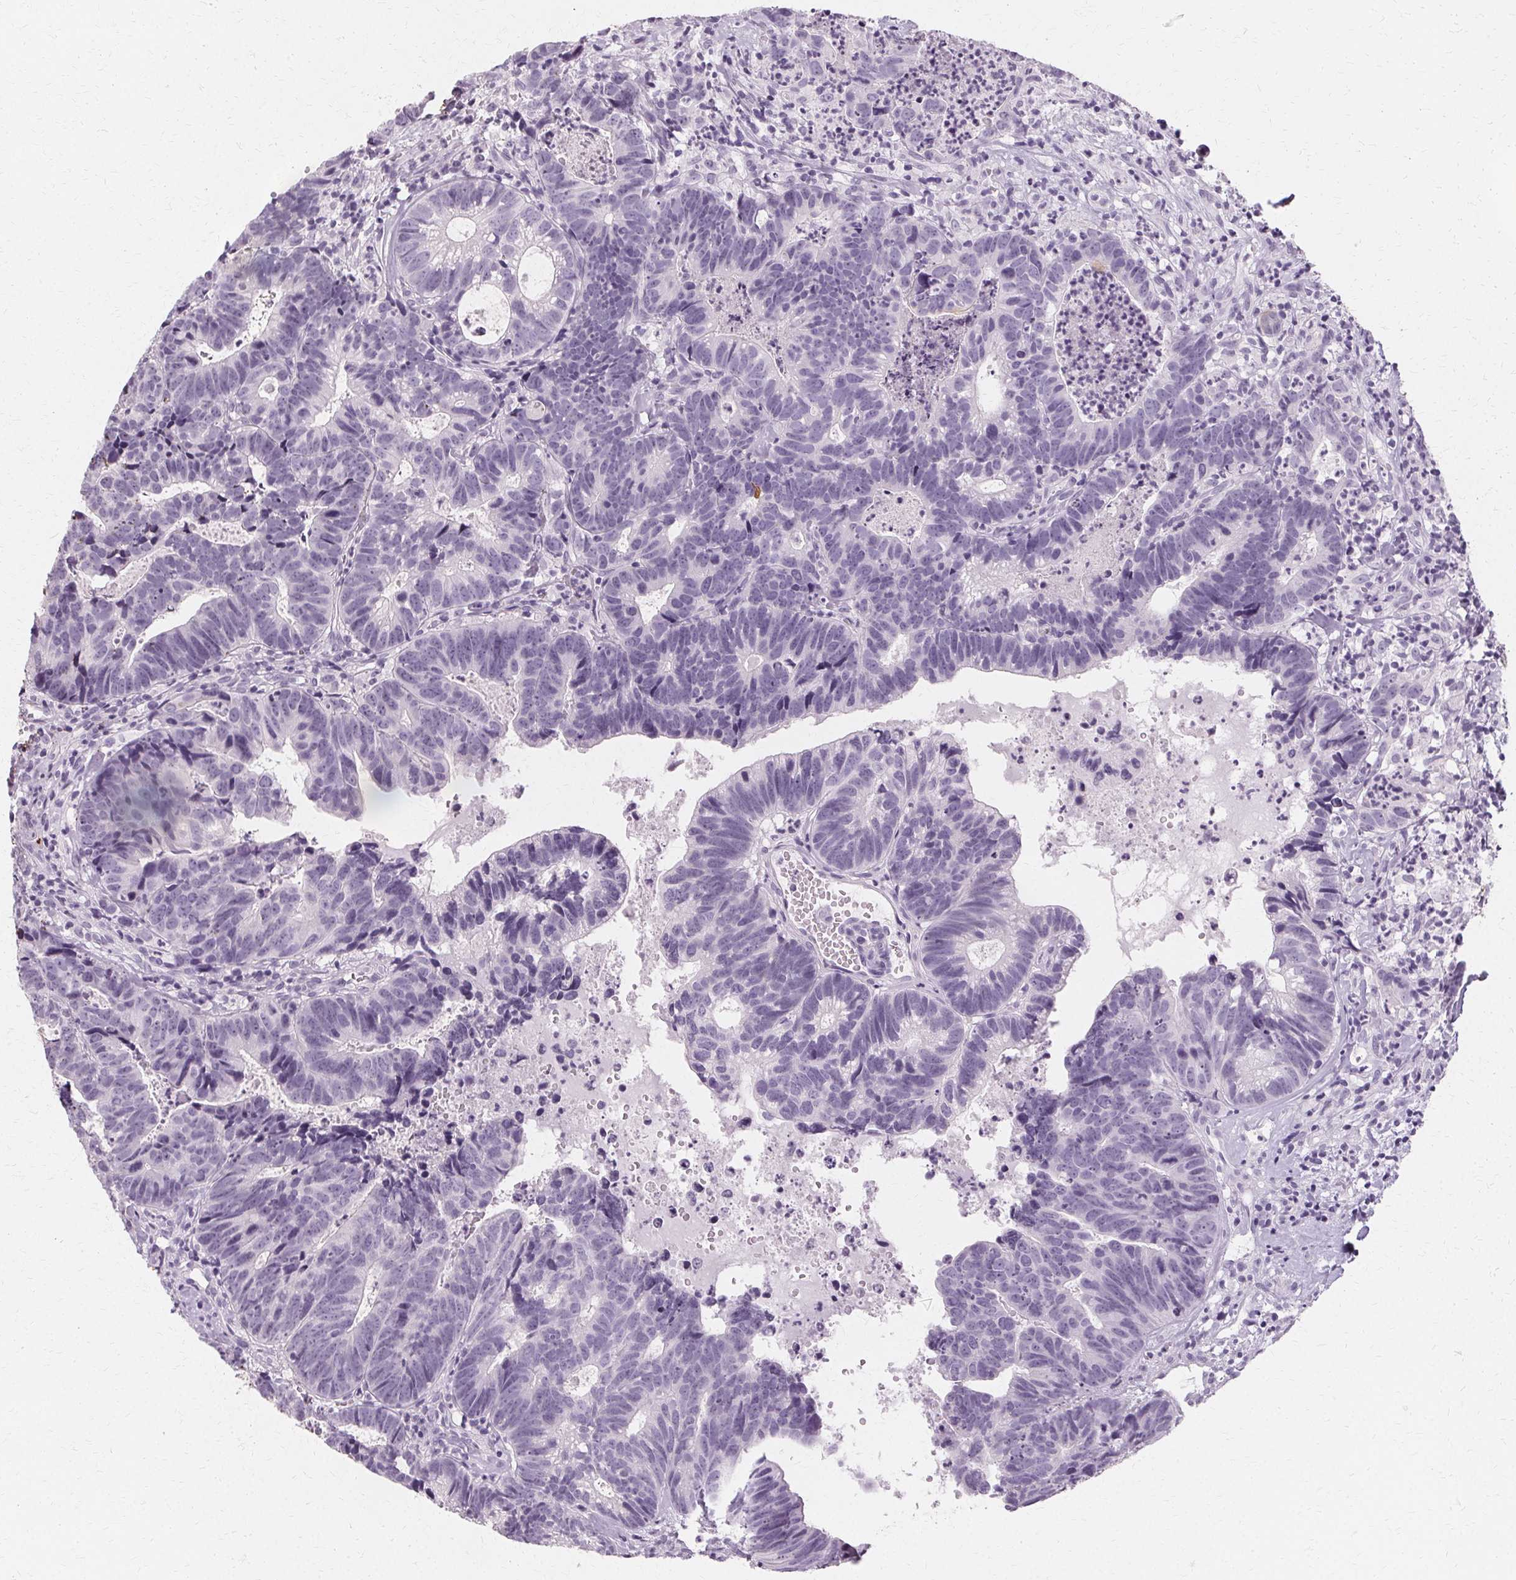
{"staining": {"intensity": "negative", "quantity": "none", "location": "none"}, "tissue": "head and neck cancer", "cell_type": "Tumor cells", "image_type": "cancer", "snomed": [{"axis": "morphology", "description": "Adenocarcinoma, NOS"}, {"axis": "topography", "description": "Head-Neck"}], "caption": "IHC micrograph of neoplastic tissue: head and neck cancer (adenocarcinoma) stained with DAB shows no significant protein expression in tumor cells.", "gene": "KRT6C", "patient": {"sex": "male", "age": 62}}